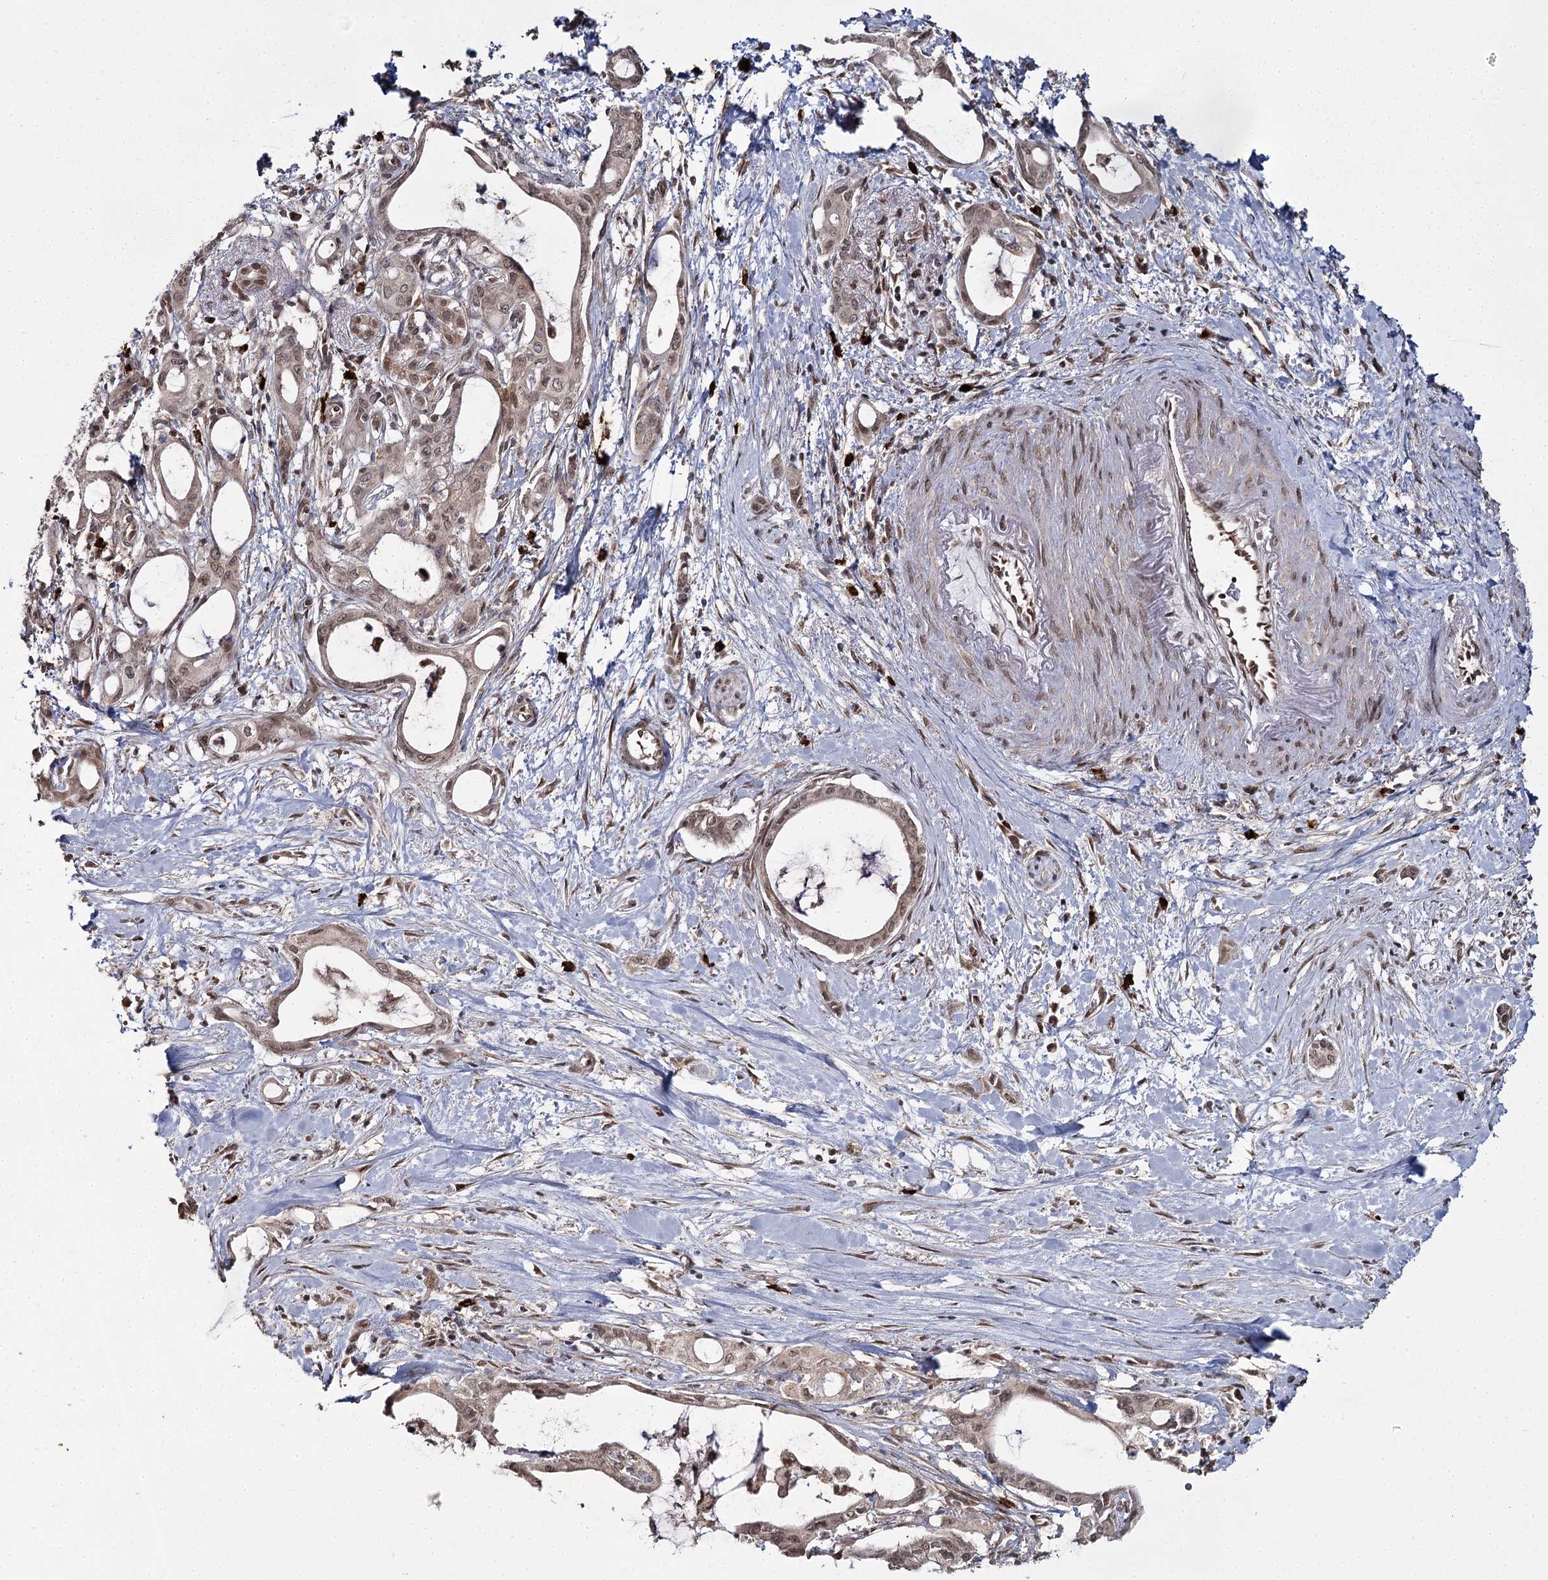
{"staining": {"intensity": "weak", "quantity": ">75%", "location": "cytoplasmic/membranous,nuclear"}, "tissue": "pancreatic cancer", "cell_type": "Tumor cells", "image_type": "cancer", "snomed": [{"axis": "morphology", "description": "Adenocarcinoma, NOS"}, {"axis": "topography", "description": "Pancreas"}], "caption": "The histopathology image reveals staining of adenocarcinoma (pancreatic), revealing weak cytoplasmic/membranous and nuclear protein staining (brown color) within tumor cells.", "gene": "TRNT1", "patient": {"sex": "male", "age": 72}}